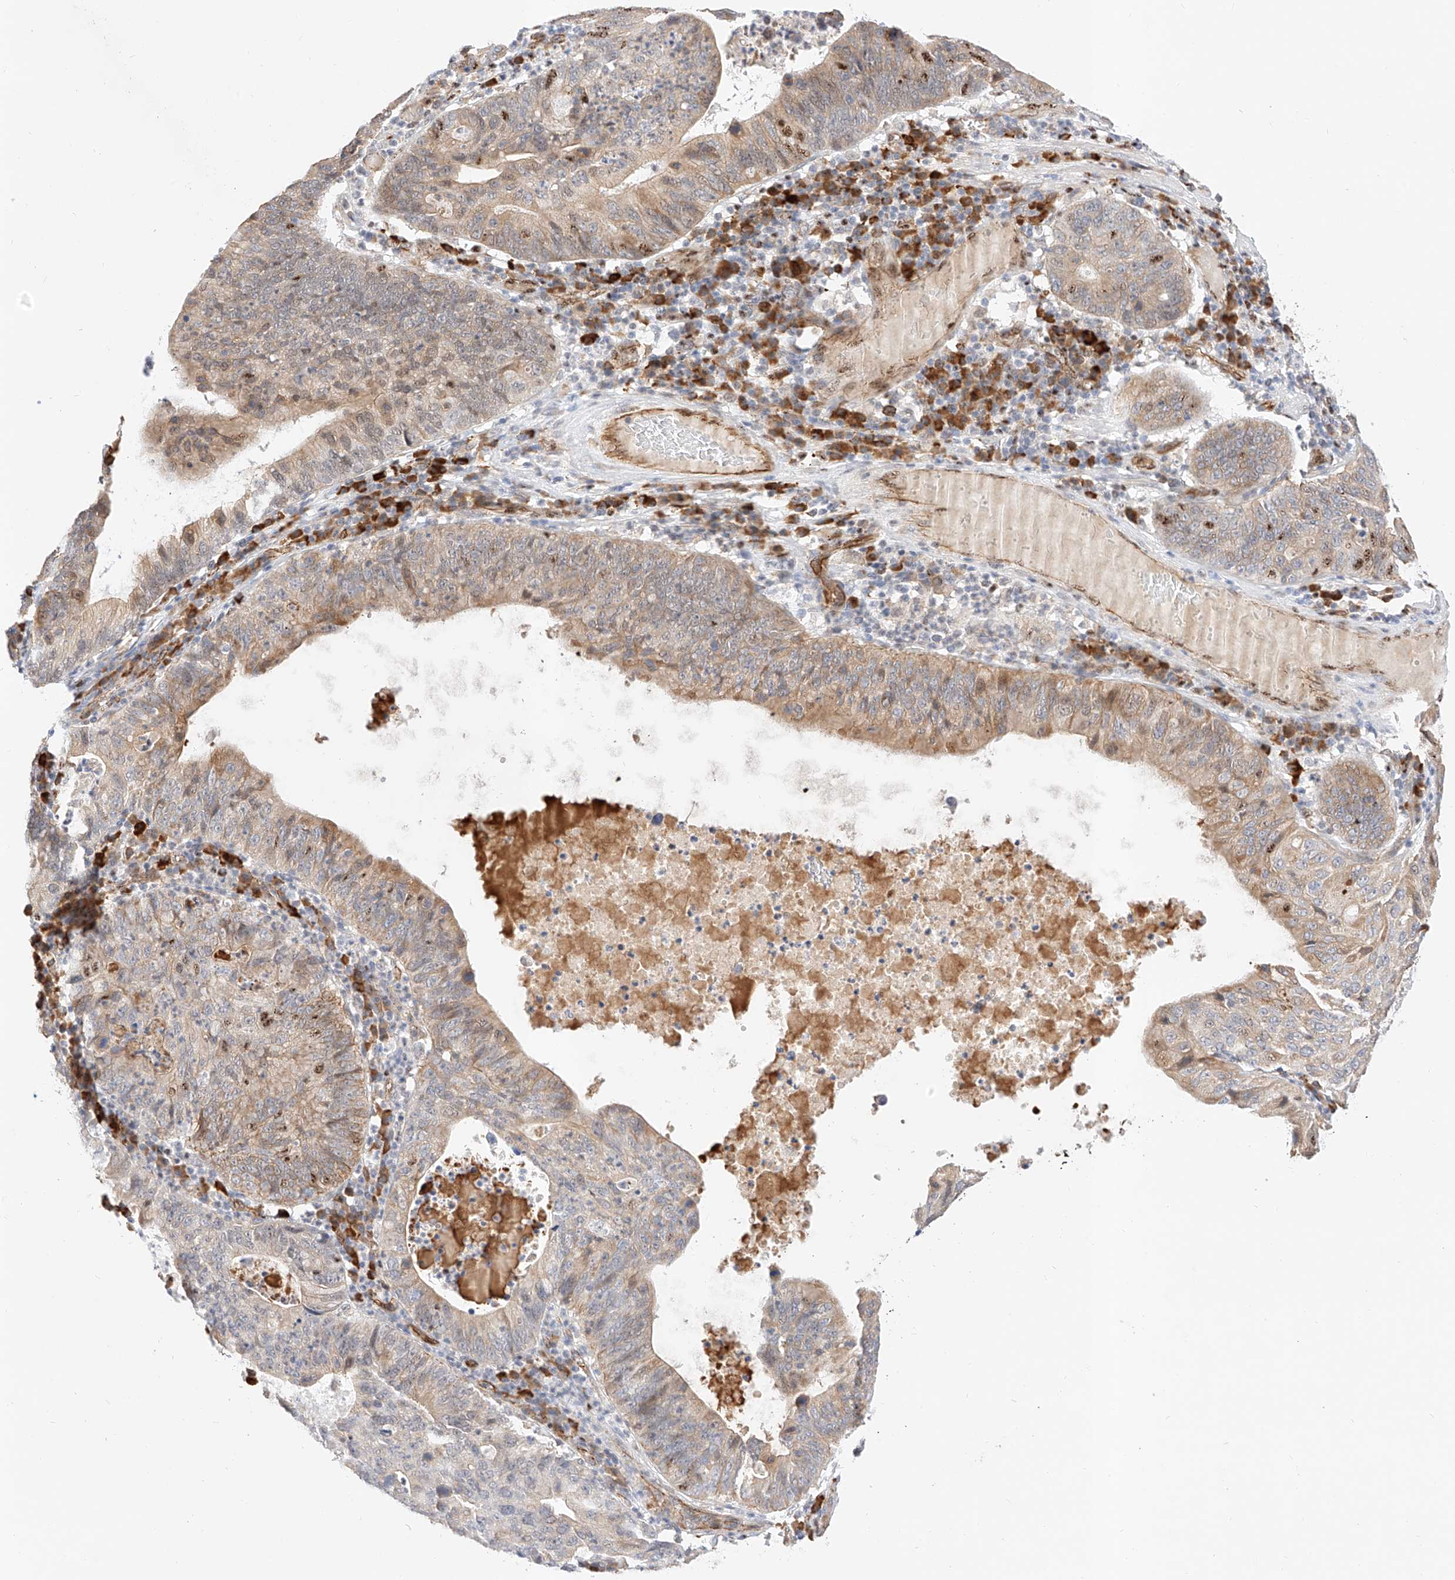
{"staining": {"intensity": "moderate", "quantity": "<25%", "location": "cytoplasmic/membranous,nuclear"}, "tissue": "stomach cancer", "cell_type": "Tumor cells", "image_type": "cancer", "snomed": [{"axis": "morphology", "description": "Adenocarcinoma, NOS"}, {"axis": "topography", "description": "Stomach"}], "caption": "Human adenocarcinoma (stomach) stained with a protein marker shows moderate staining in tumor cells.", "gene": "ATXN7L2", "patient": {"sex": "male", "age": 59}}